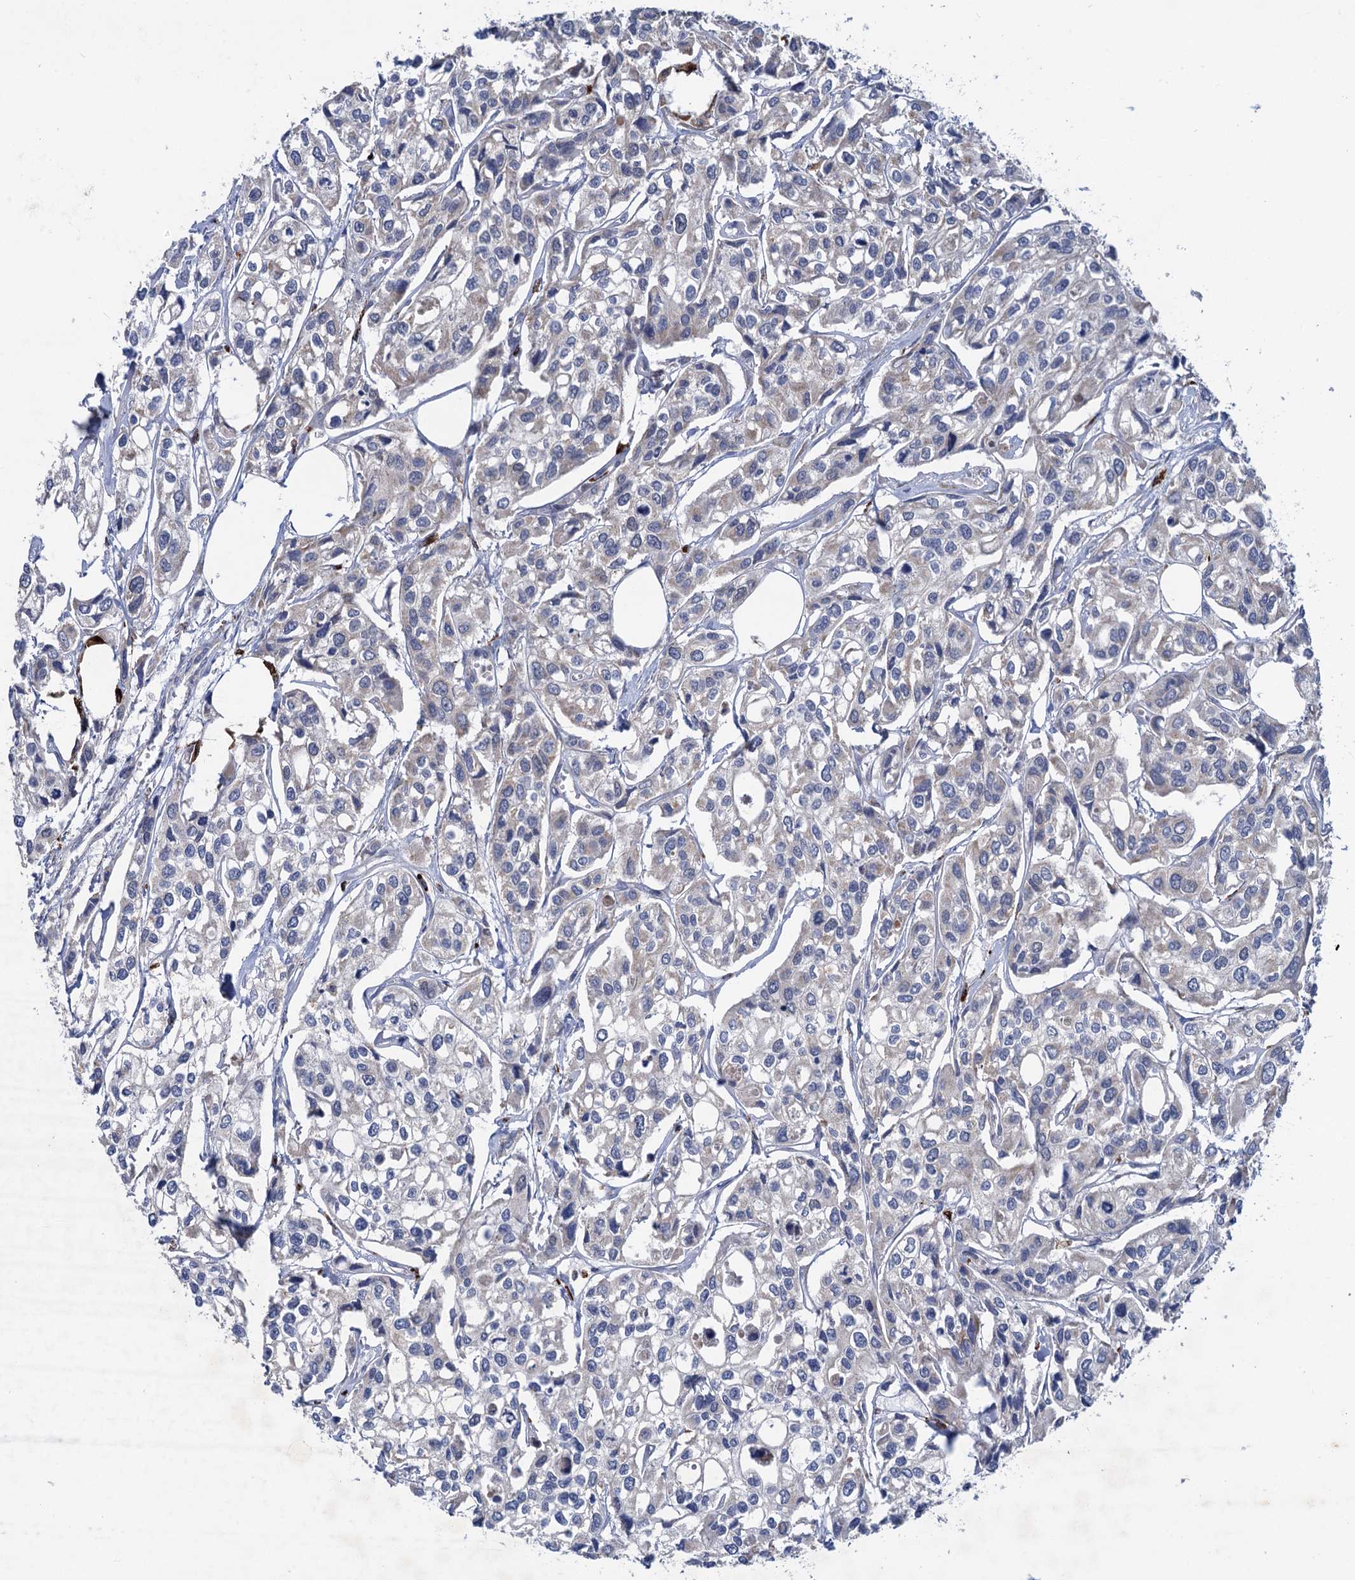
{"staining": {"intensity": "negative", "quantity": "none", "location": "none"}, "tissue": "urothelial cancer", "cell_type": "Tumor cells", "image_type": "cancer", "snomed": [{"axis": "morphology", "description": "Urothelial carcinoma, High grade"}, {"axis": "topography", "description": "Urinary bladder"}], "caption": "IHC of human urothelial carcinoma (high-grade) reveals no expression in tumor cells. The staining is performed using DAB brown chromogen with nuclei counter-stained in using hematoxylin.", "gene": "ANKS3", "patient": {"sex": "male", "age": 67}}